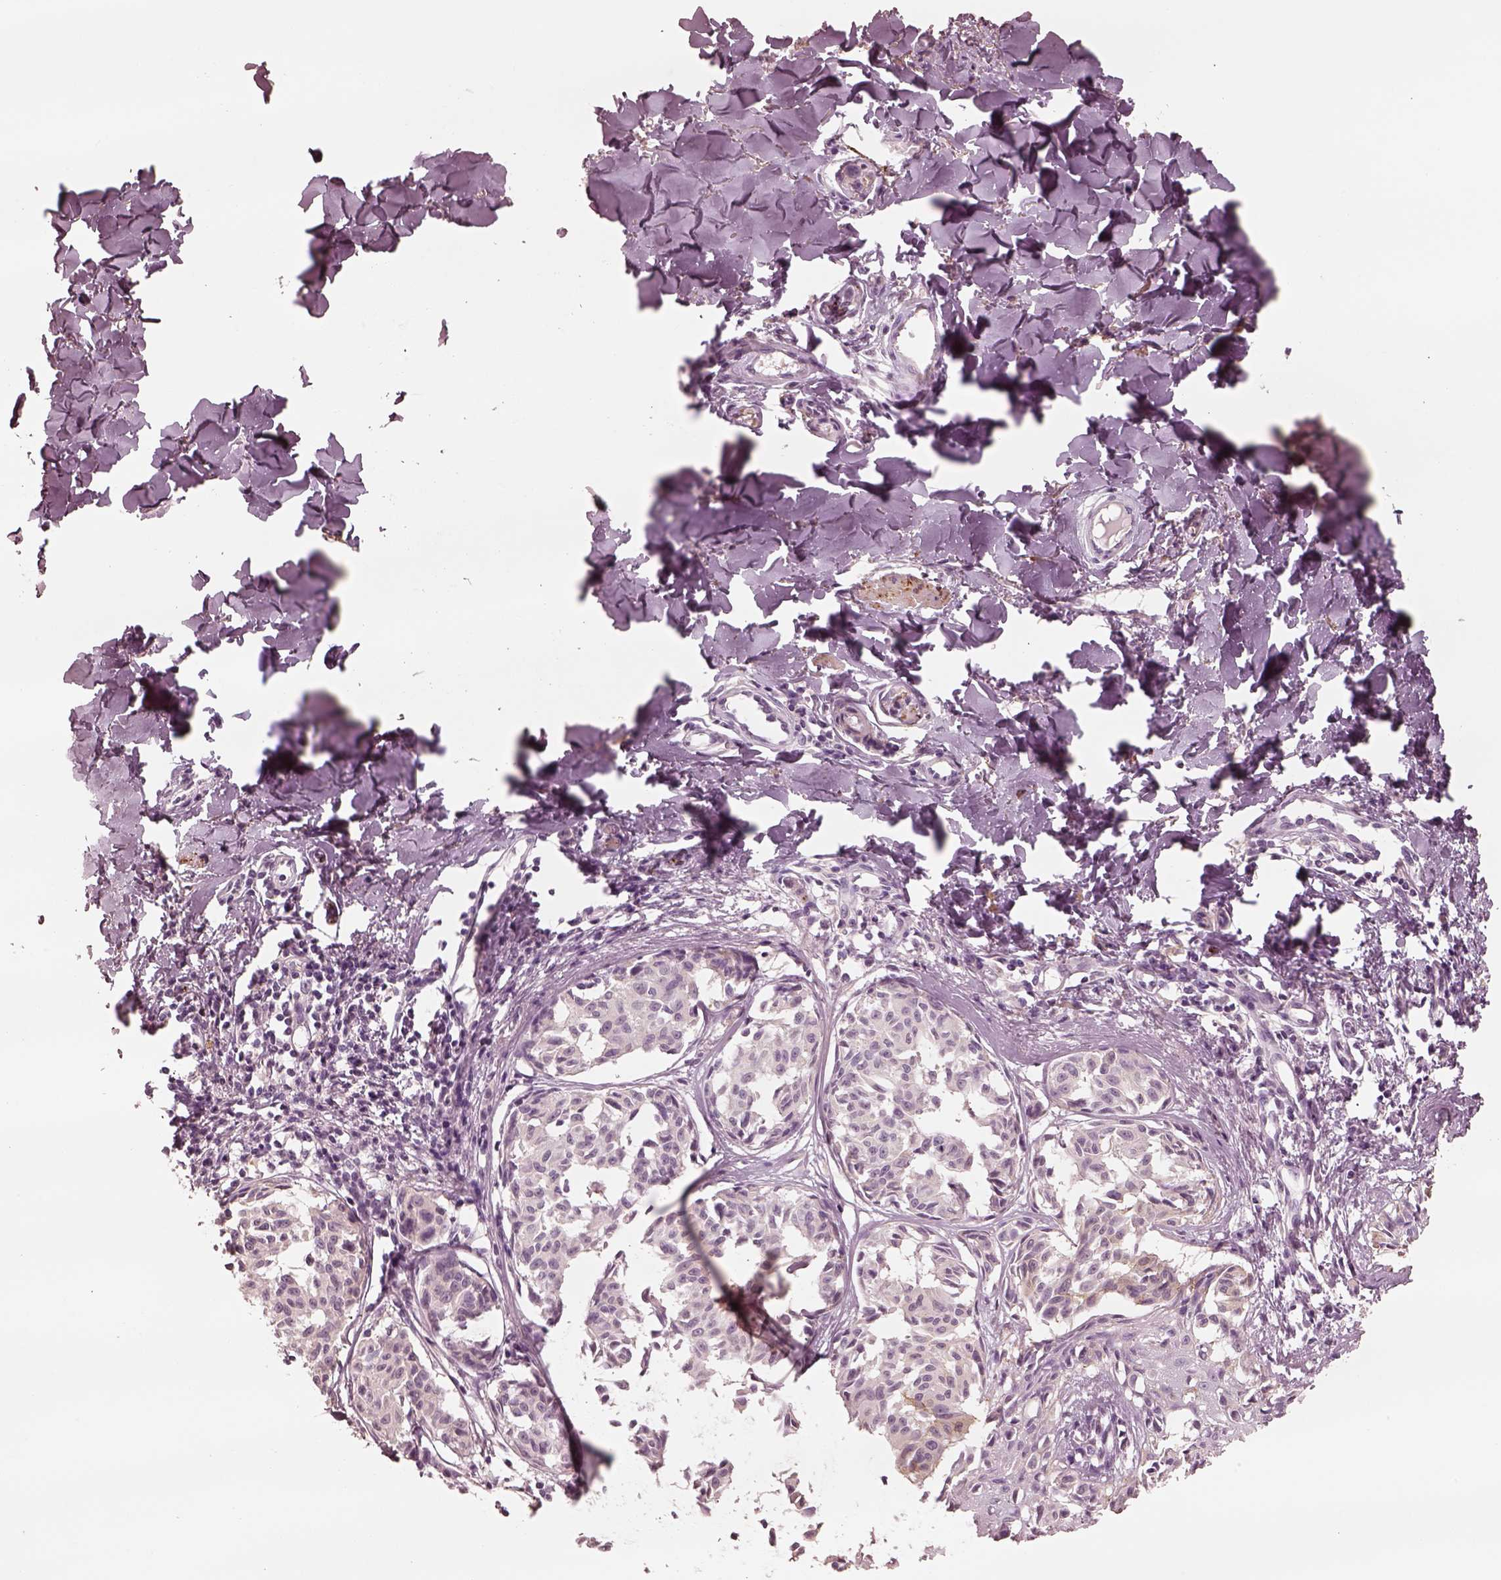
{"staining": {"intensity": "negative", "quantity": "none", "location": "none"}, "tissue": "melanoma", "cell_type": "Tumor cells", "image_type": "cancer", "snomed": [{"axis": "morphology", "description": "Malignant melanoma, NOS"}, {"axis": "topography", "description": "Skin"}], "caption": "Tumor cells show no significant positivity in melanoma.", "gene": "DNAAF9", "patient": {"sex": "male", "age": 51}}